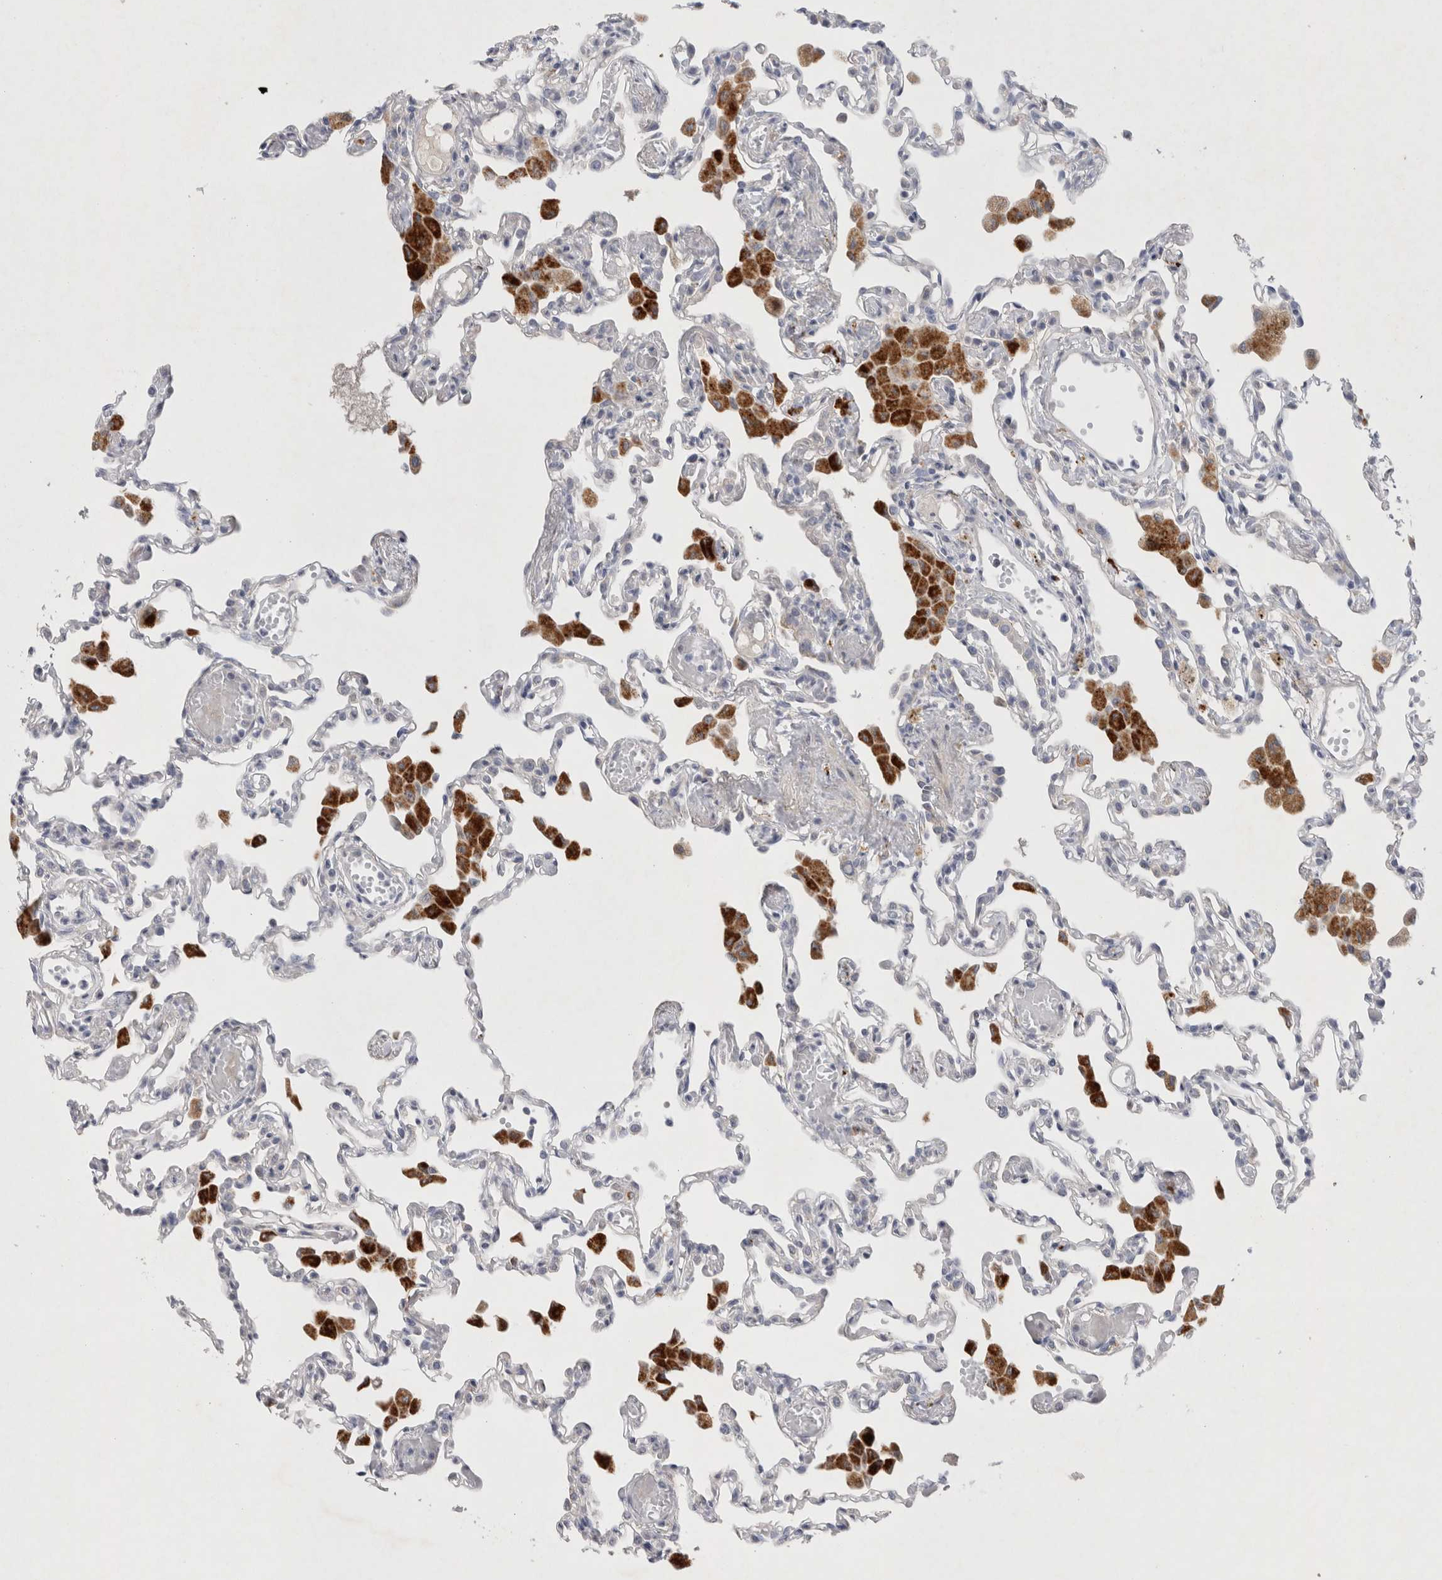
{"staining": {"intensity": "negative", "quantity": "none", "location": "none"}, "tissue": "lung", "cell_type": "Alveolar cells", "image_type": "normal", "snomed": [{"axis": "morphology", "description": "Normal tissue, NOS"}, {"axis": "topography", "description": "Bronchus"}, {"axis": "topography", "description": "Lung"}], "caption": "The IHC photomicrograph has no significant staining in alveolar cells of lung. Brightfield microscopy of immunohistochemistry stained with DAB (3,3'-diaminobenzidine) (brown) and hematoxylin (blue), captured at high magnification.", "gene": "GAA", "patient": {"sex": "female", "age": 49}}